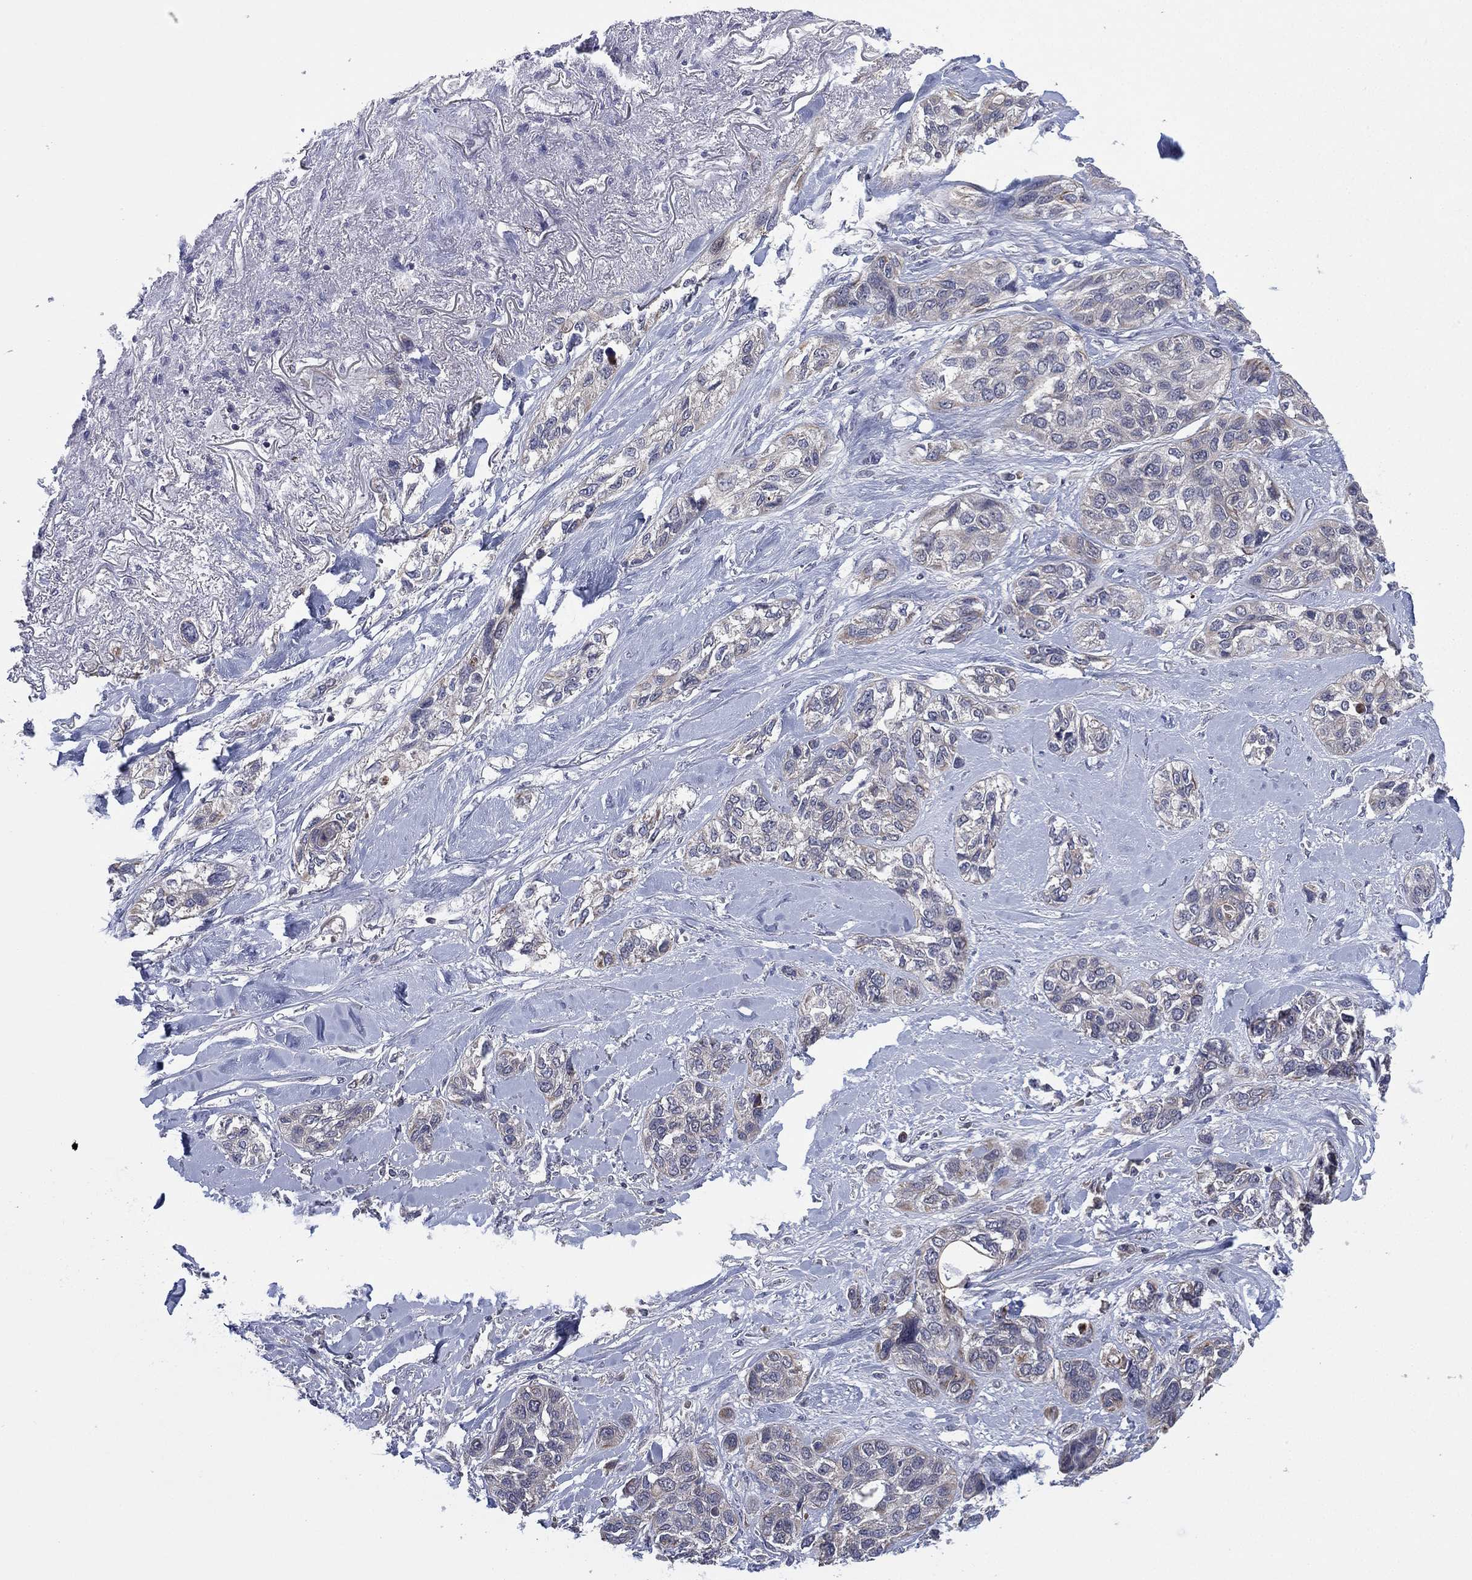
{"staining": {"intensity": "negative", "quantity": "none", "location": "none"}, "tissue": "lung cancer", "cell_type": "Tumor cells", "image_type": "cancer", "snomed": [{"axis": "morphology", "description": "Squamous cell carcinoma, NOS"}, {"axis": "topography", "description": "Lung"}], "caption": "Tumor cells show no significant positivity in lung cancer (squamous cell carcinoma). The staining is performed using DAB (3,3'-diaminobenzidine) brown chromogen with nuclei counter-stained in using hematoxylin.", "gene": "MPP7", "patient": {"sex": "female", "age": 70}}